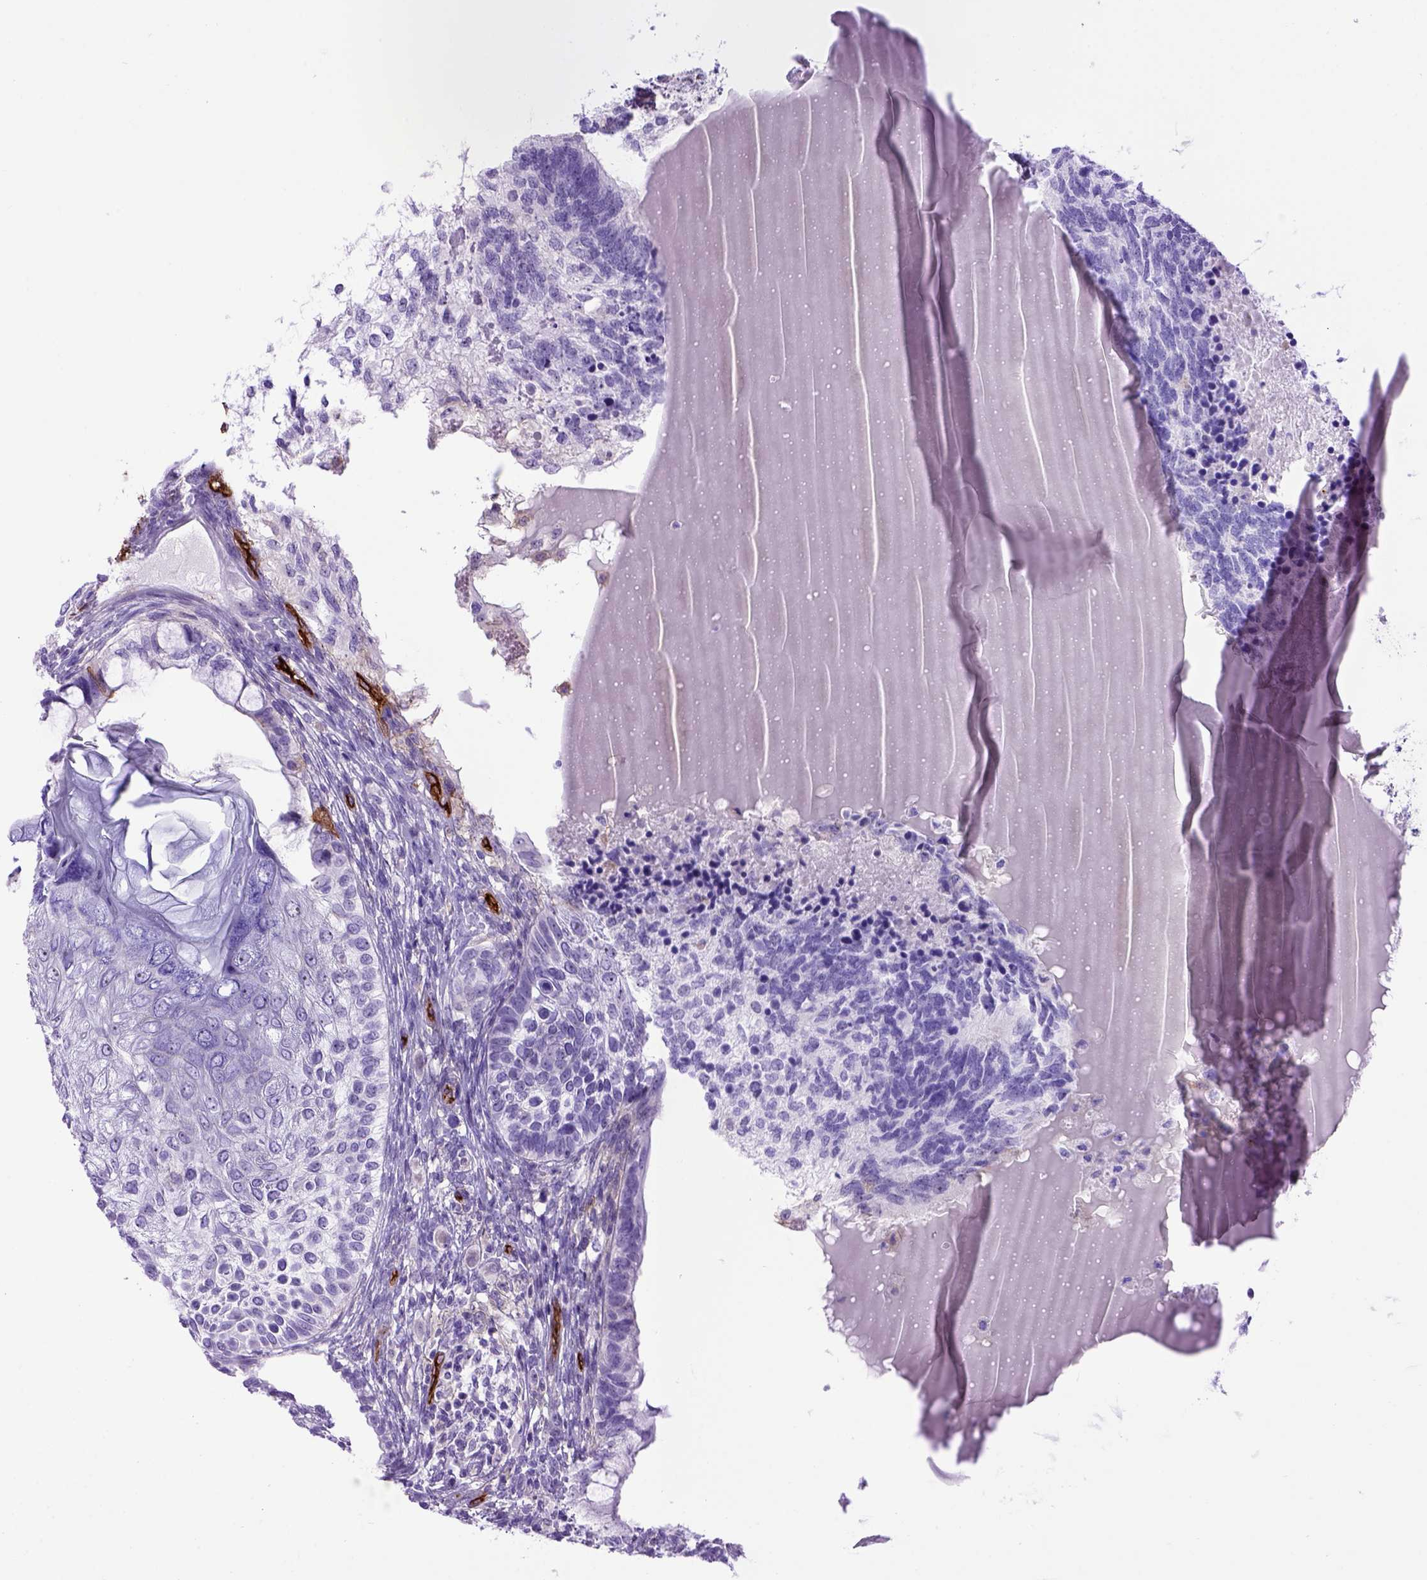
{"staining": {"intensity": "negative", "quantity": "none", "location": "none"}, "tissue": "testis cancer", "cell_type": "Tumor cells", "image_type": "cancer", "snomed": [{"axis": "morphology", "description": "Seminoma, NOS"}, {"axis": "morphology", "description": "Carcinoma, Embryonal, NOS"}, {"axis": "topography", "description": "Testis"}], "caption": "There is no significant expression in tumor cells of embryonal carcinoma (testis).", "gene": "ENG", "patient": {"sex": "male", "age": 41}}